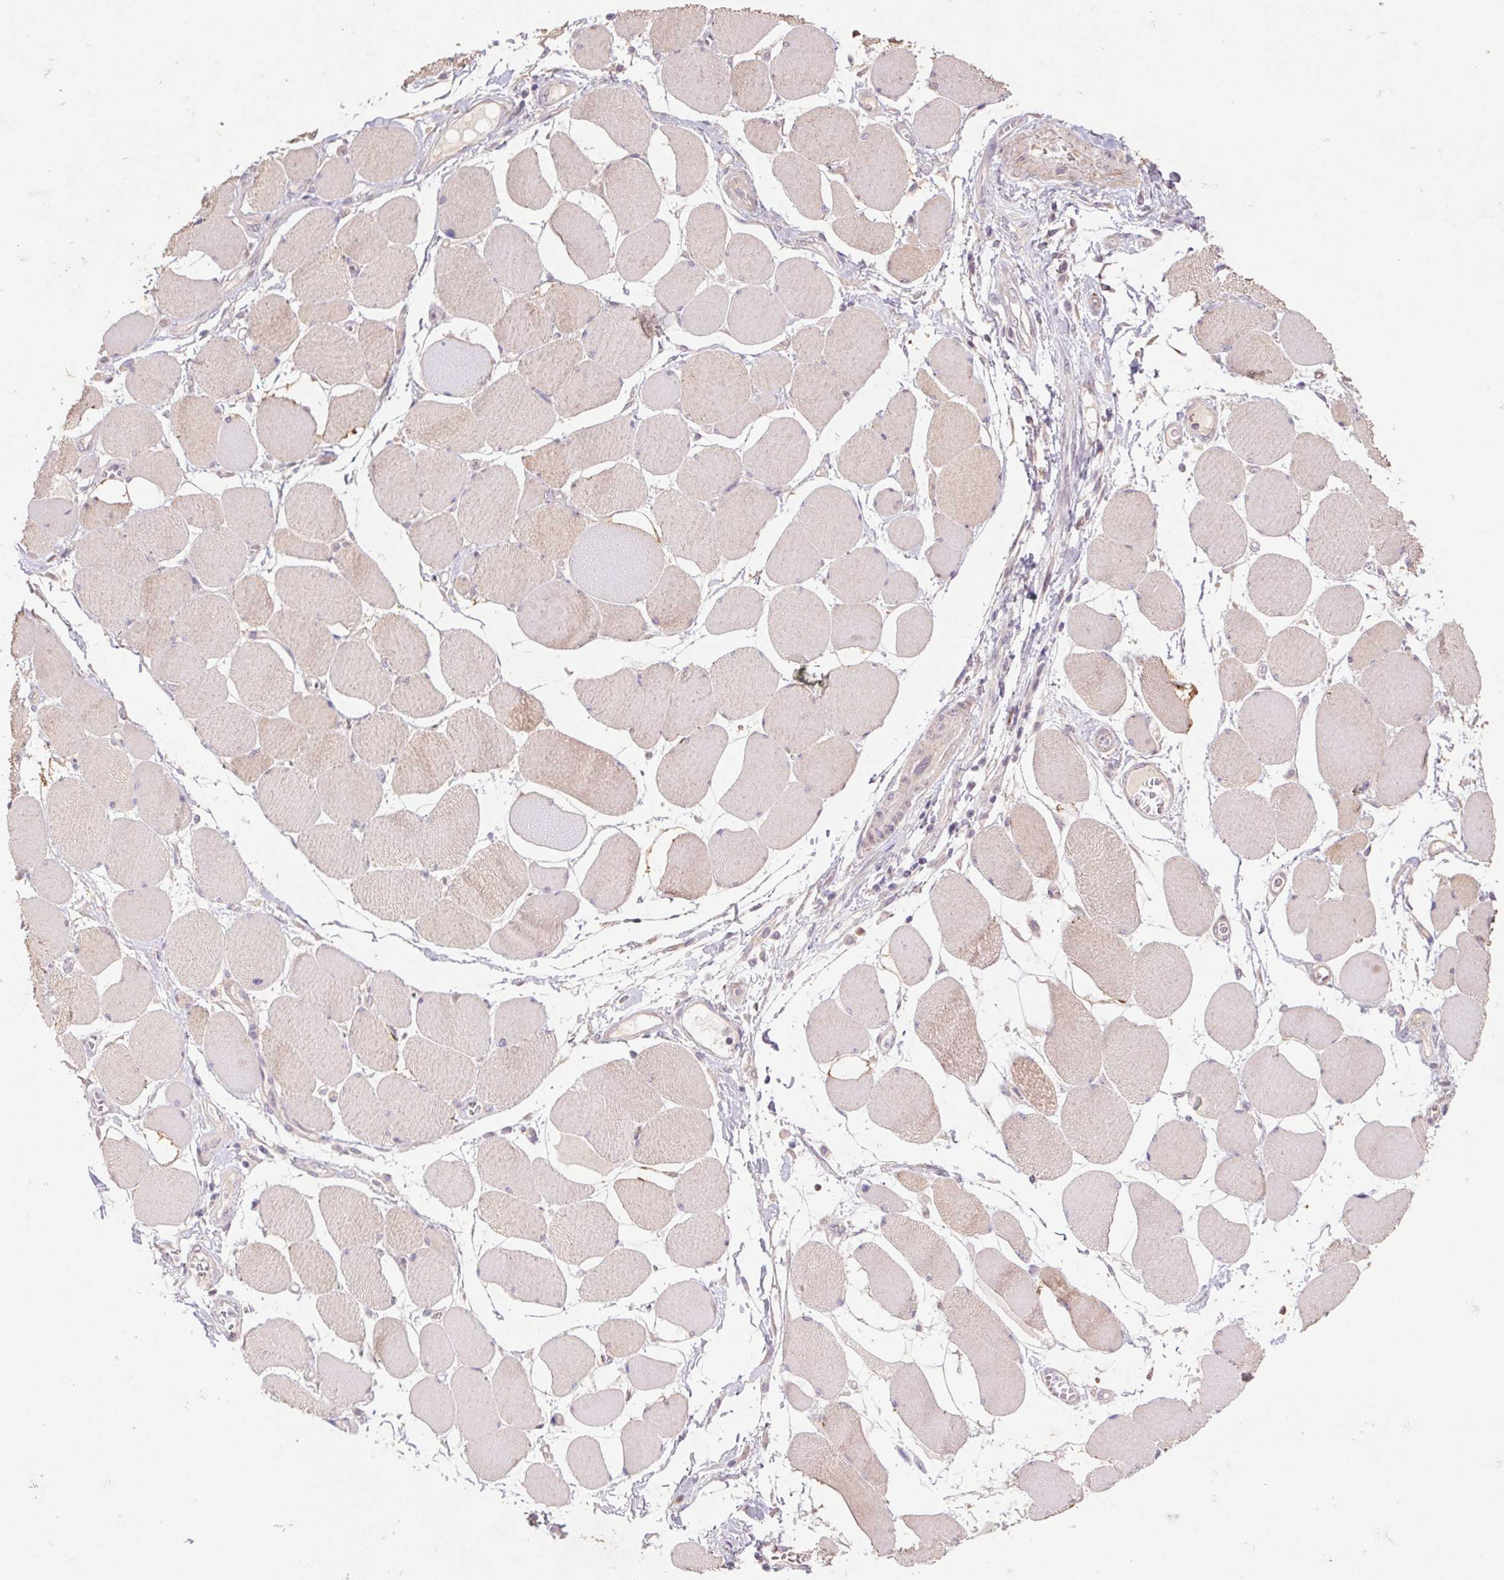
{"staining": {"intensity": "weak", "quantity": "25%-75%", "location": "cytoplasmic/membranous"}, "tissue": "skeletal muscle", "cell_type": "Myocytes", "image_type": "normal", "snomed": [{"axis": "morphology", "description": "Normal tissue, NOS"}, {"axis": "topography", "description": "Skeletal muscle"}], "caption": "A brown stain highlights weak cytoplasmic/membranous positivity of a protein in myocytes of normal human skeletal muscle.", "gene": "GRM2", "patient": {"sex": "female", "age": 75}}